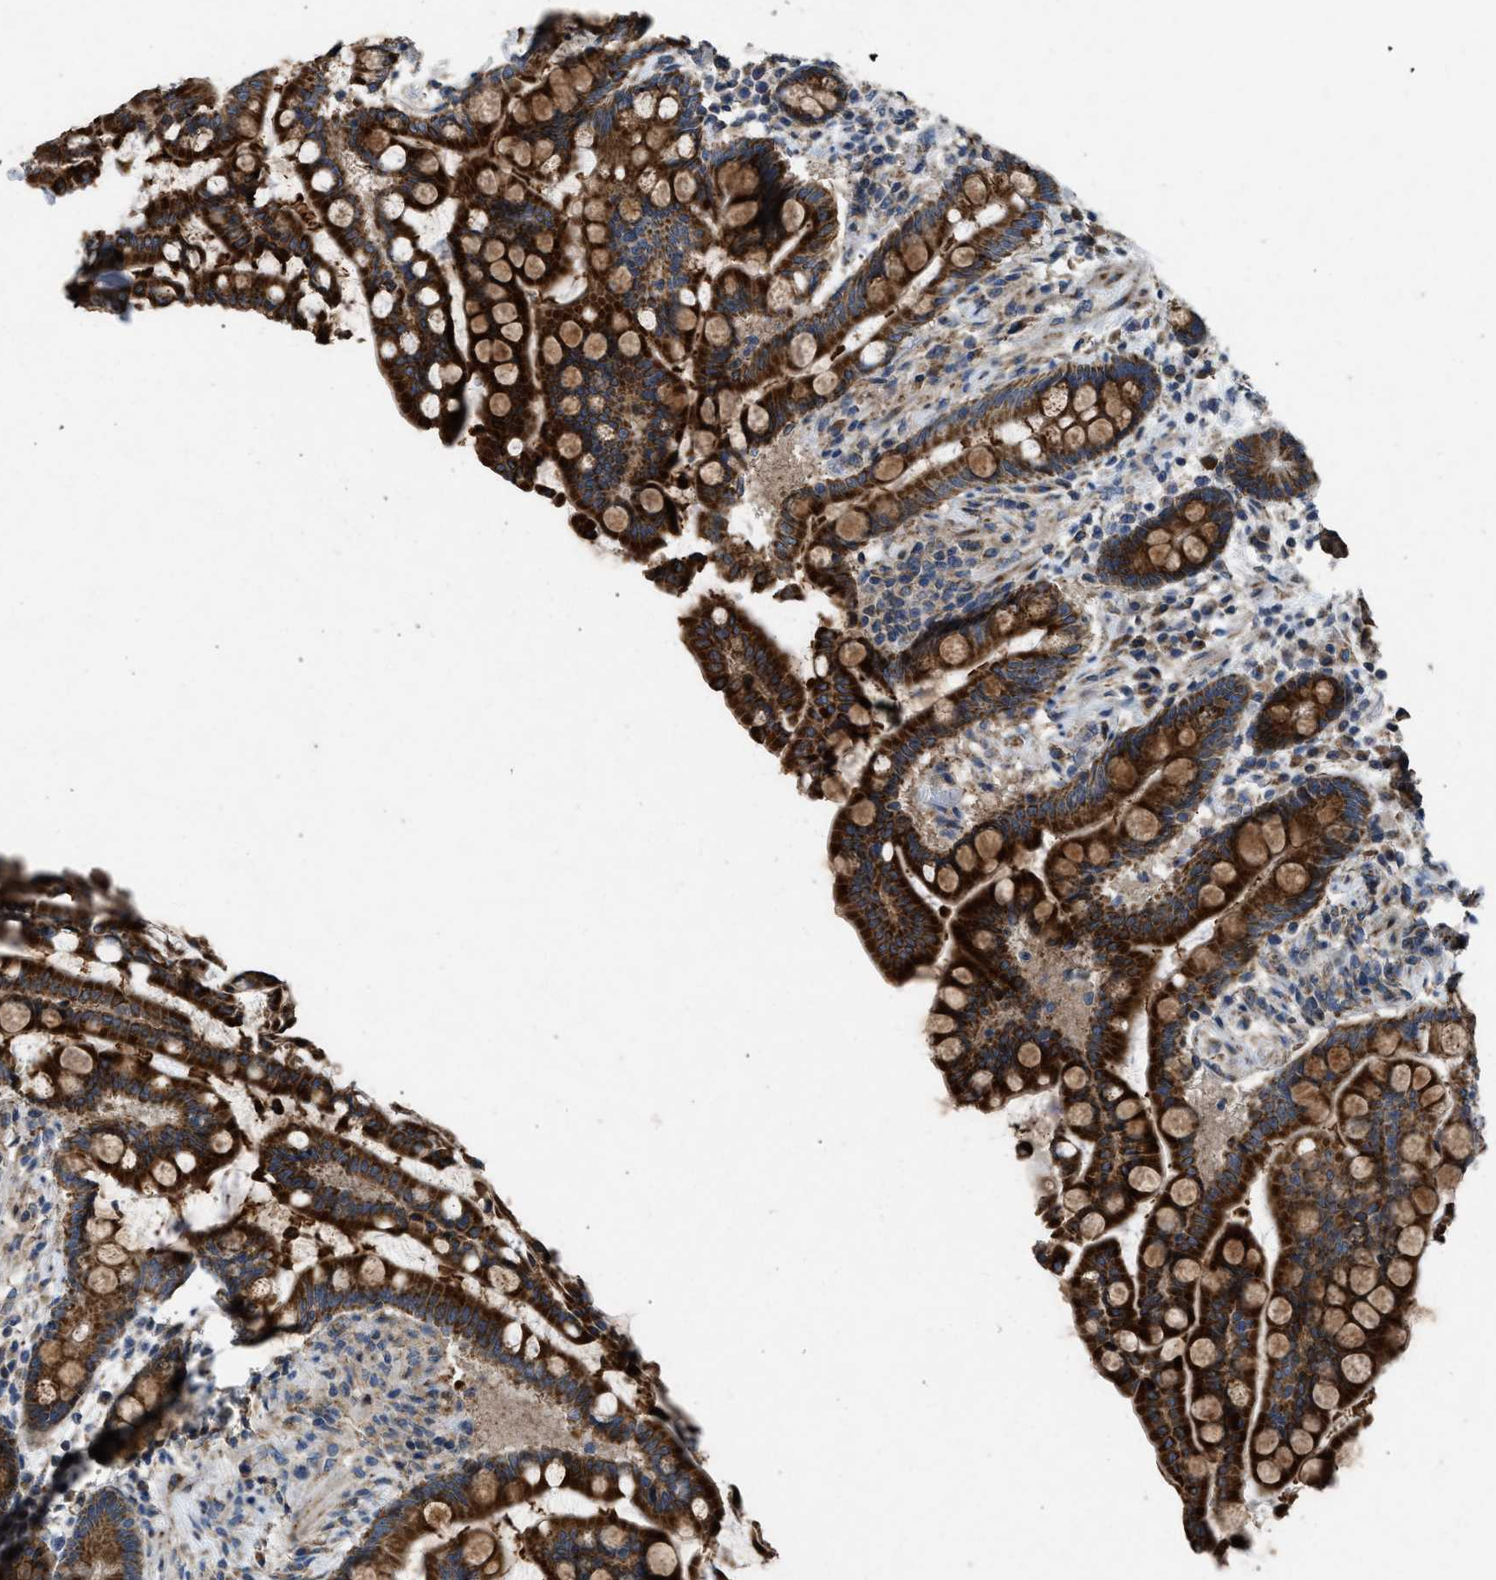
{"staining": {"intensity": "weak", "quantity": ">75%", "location": "cytoplasmic/membranous"}, "tissue": "colon", "cell_type": "Endothelial cells", "image_type": "normal", "snomed": [{"axis": "morphology", "description": "Normal tissue, NOS"}, {"axis": "topography", "description": "Colon"}], "caption": "A brown stain labels weak cytoplasmic/membranous positivity of a protein in endothelial cells of benign human colon. The protein is shown in brown color, while the nuclei are stained blue.", "gene": "TMEM150A", "patient": {"sex": "male", "age": 73}}